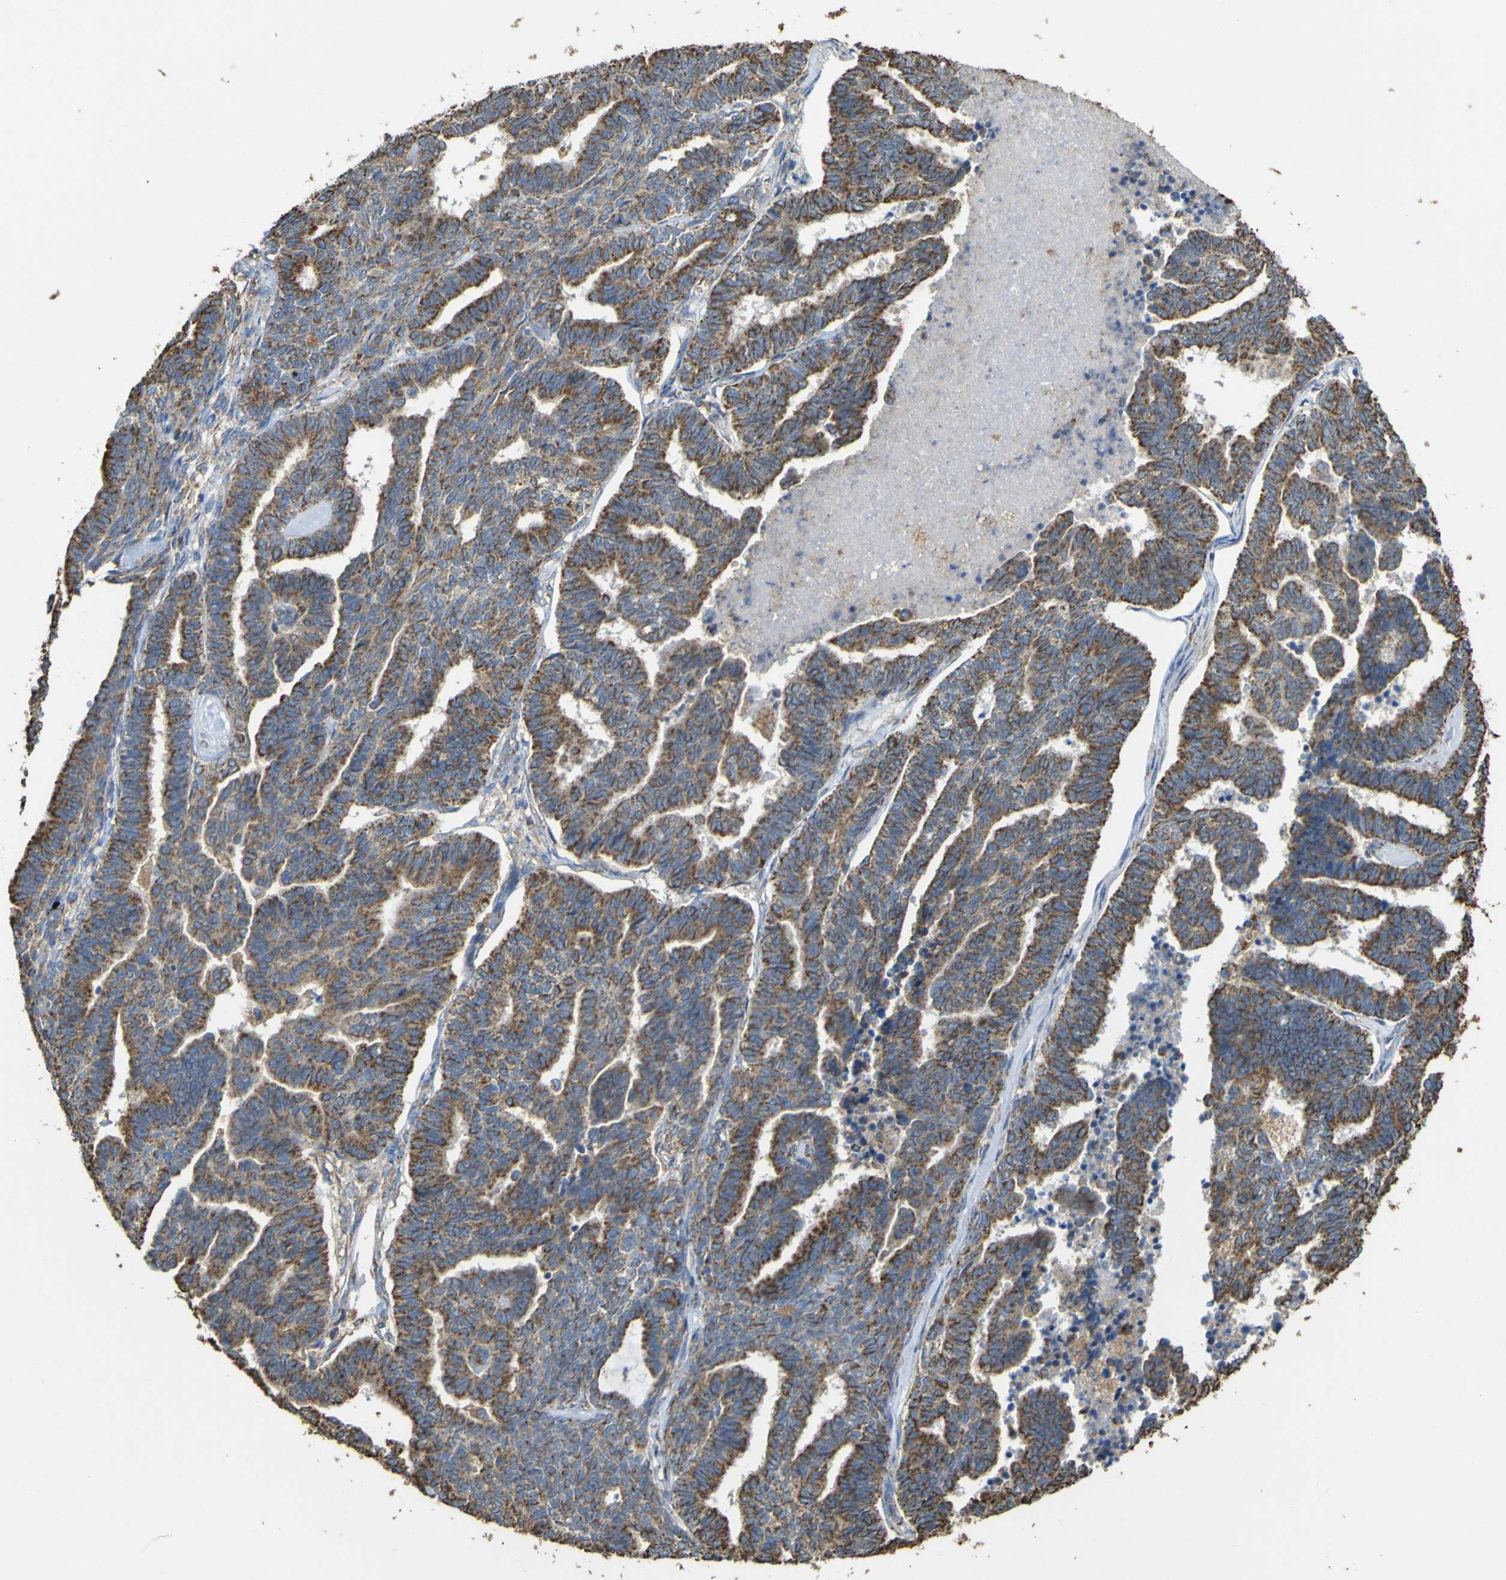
{"staining": {"intensity": "strong", "quantity": "25%-75%", "location": "cytoplasmic/membranous"}, "tissue": "endometrial cancer", "cell_type": "Tumor cells", "image_type": "cancer", "snomed": [{"axis": "morphology", "description": "Adenocarcinoma, NOS"}, {"axis": "topography", "description": "Endometrium"}], "caption": "Tumor cells demonstrate strong cytoplasmic/membranous expression in about 25%-75% of cells in endometrial adenocarcinoma.", "gene": "ACSL3", "patient": {"sex": "female", "age": 70}}